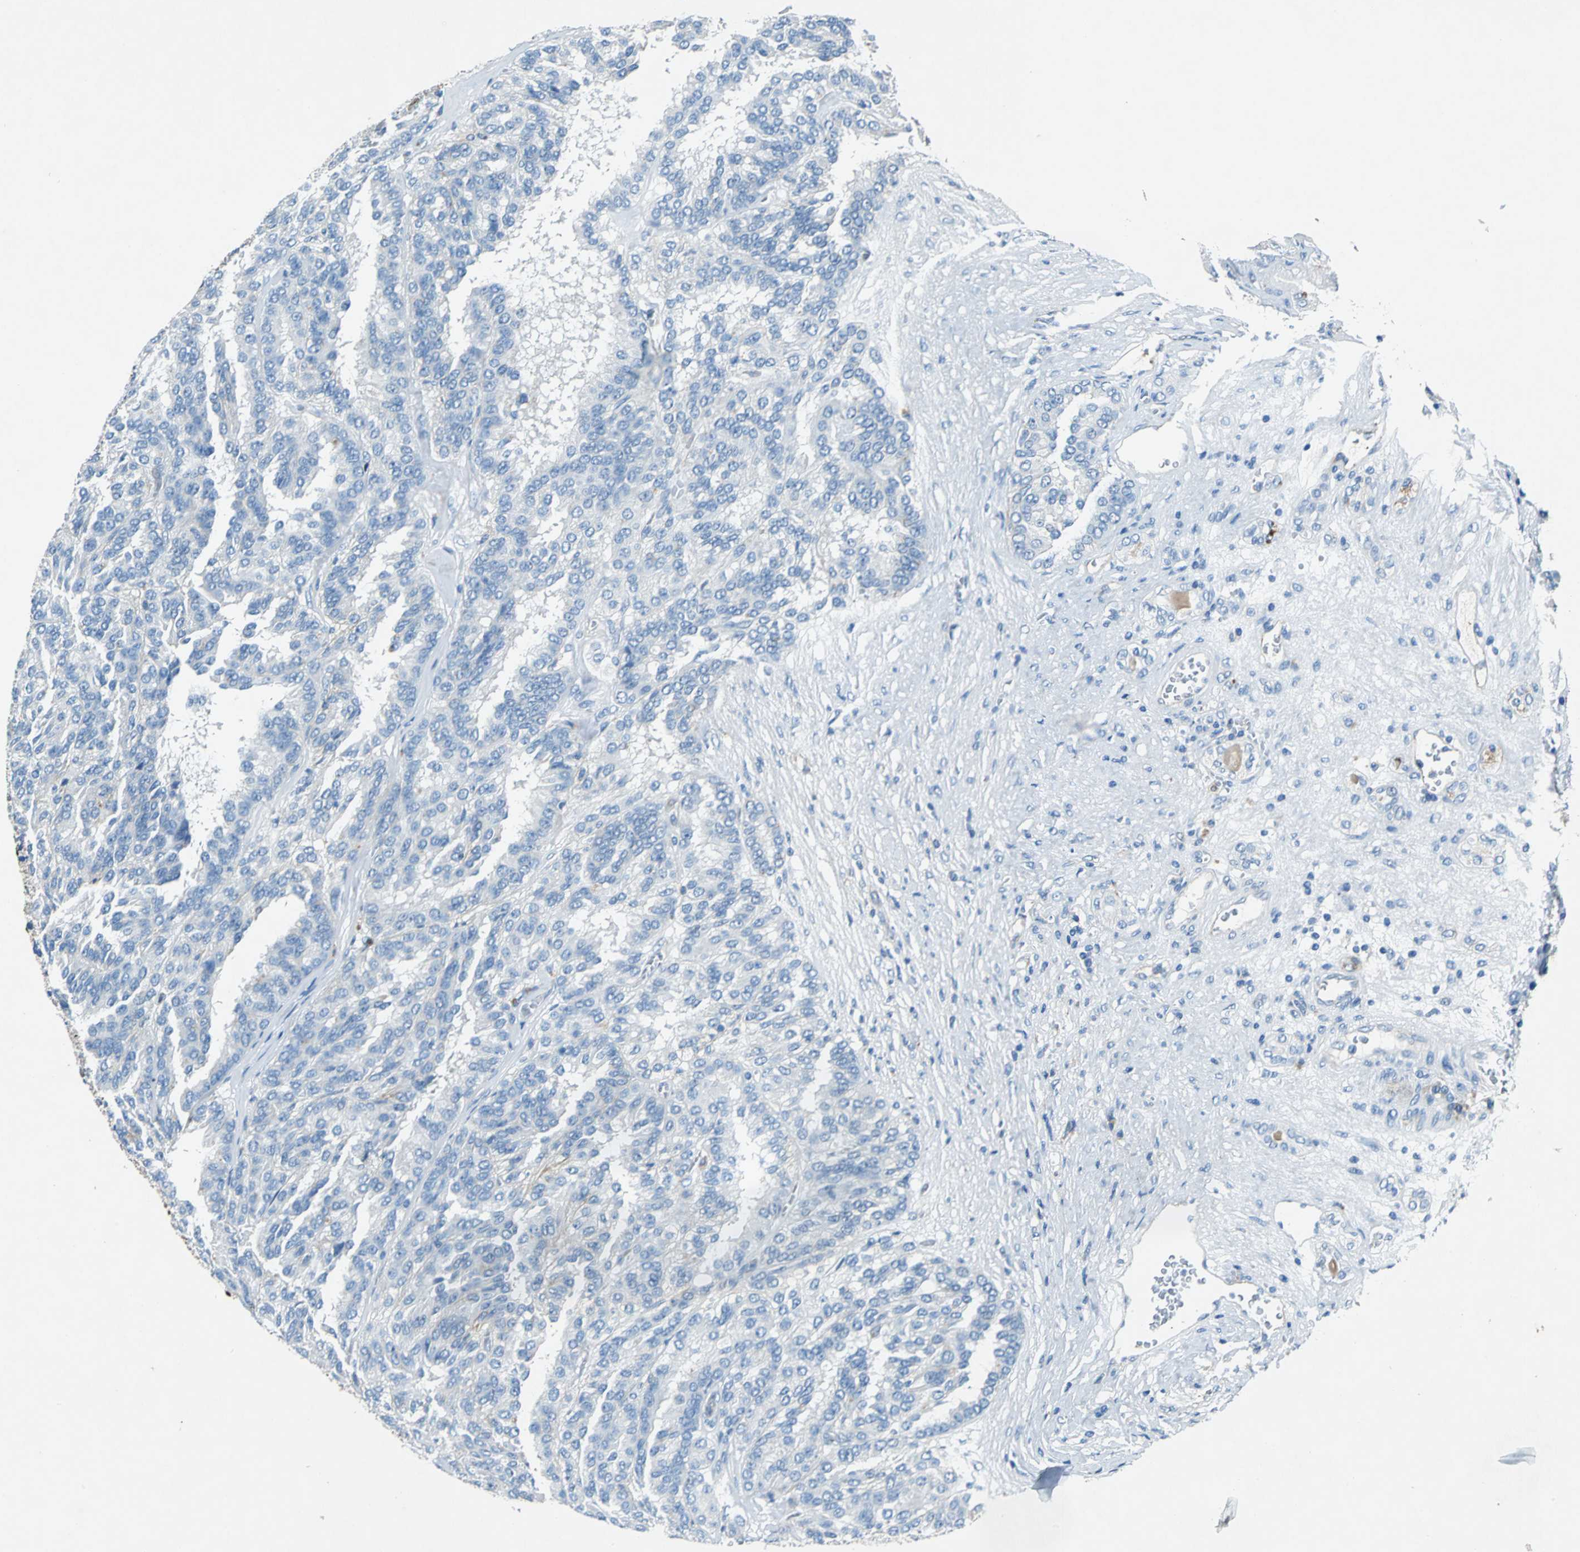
{"staining": {"intensity": "negative", "quantity": "none", "location": "none"}, "tissue": "renal cancer", "cell_type": "Tumor cells", "image_type": "cancer", "snomed": [{"axis": "morphology", "description": "Adenocarcinoma, NOS"}, {"axis": "topography", "description": "Kidney"}], "caption": "Renal adenocarcinoma was stained to show a protein in brown. There is no significant staining in tumor cells.", "gene": "RPS13", "patient": {"sex": "male", "age": 46}}